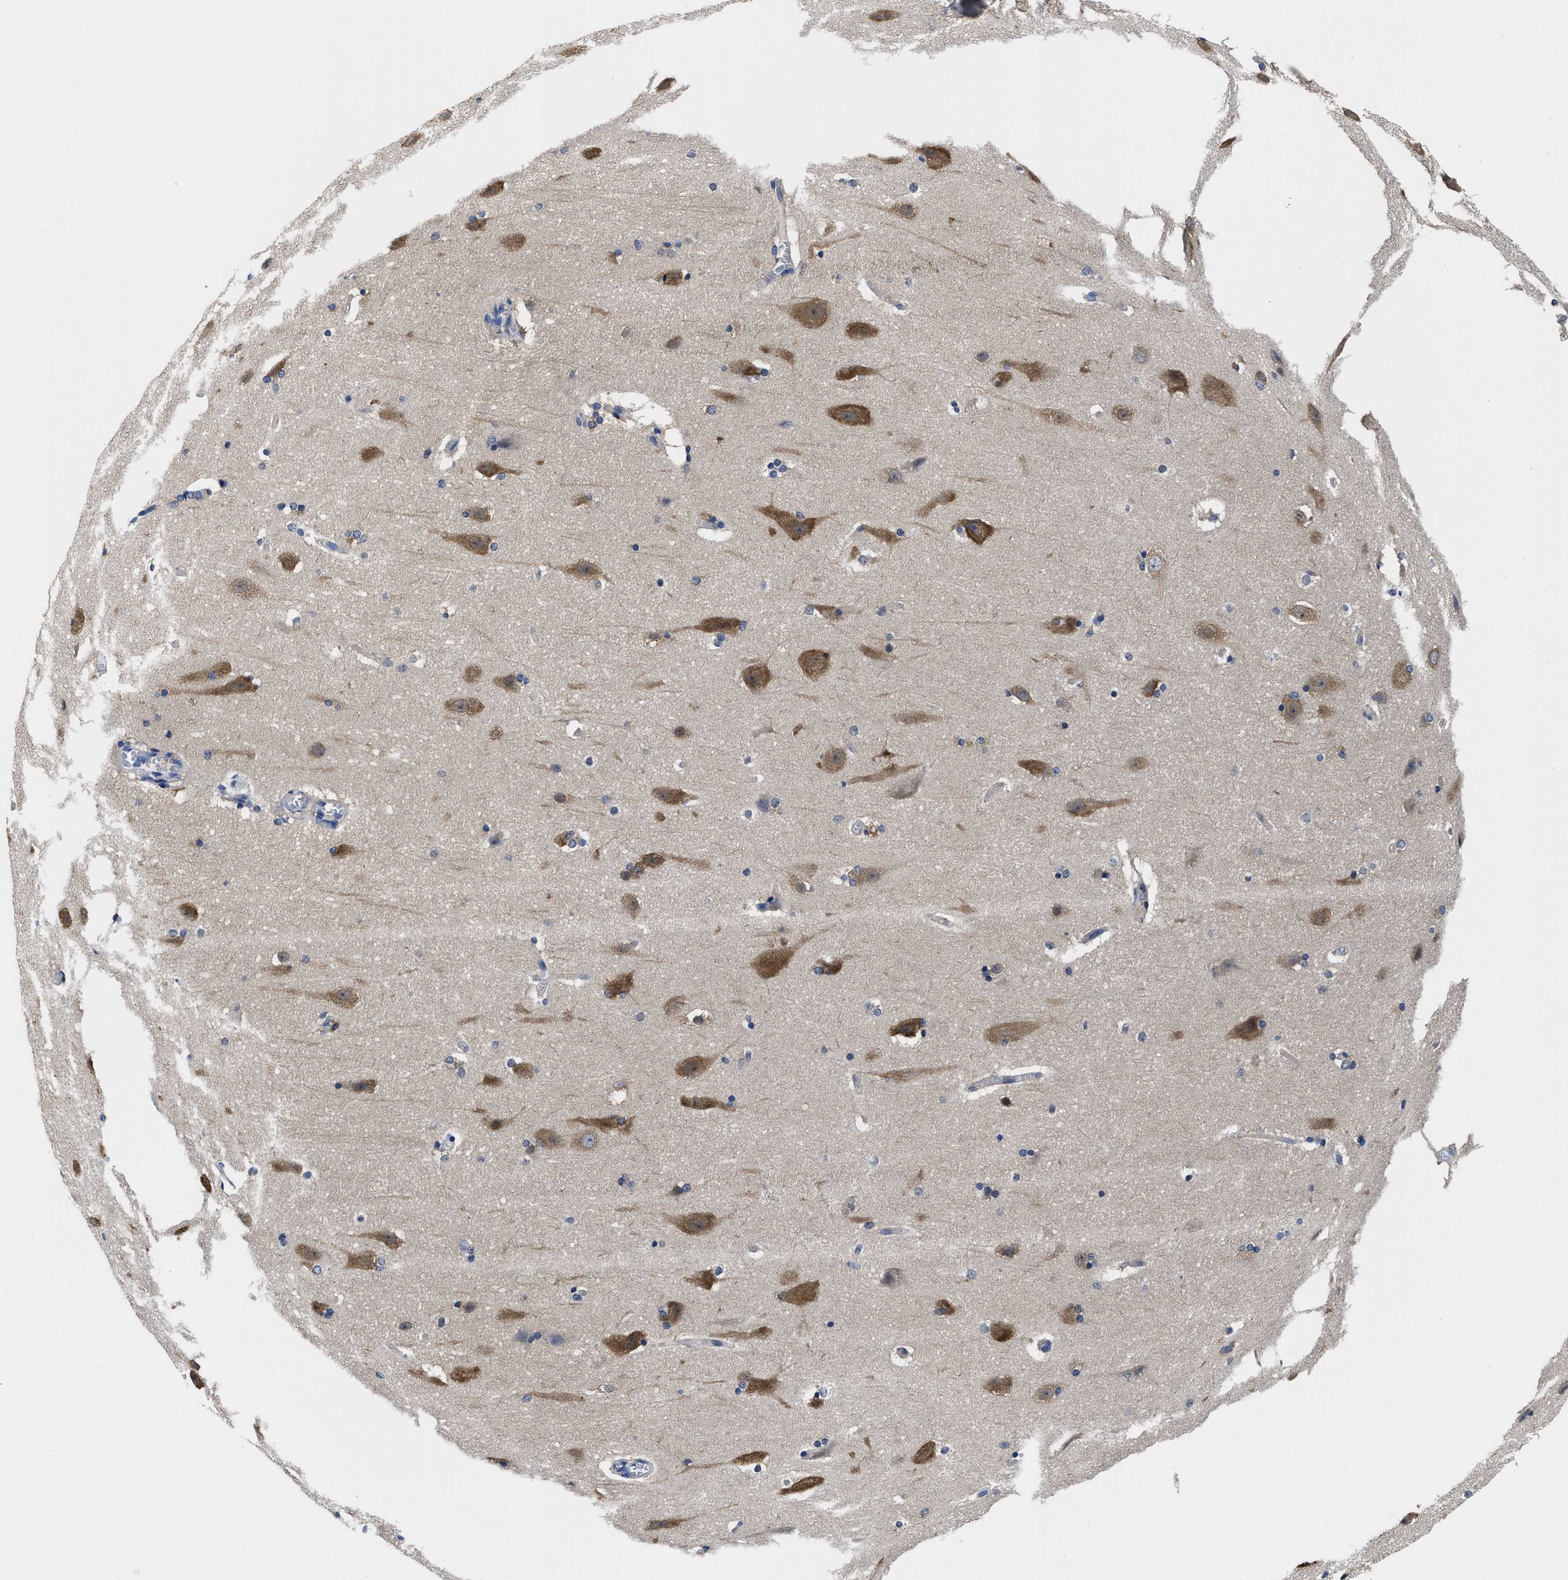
{"staining": {"intensity": "negative", "quantity": "none", "location": "none"}, "tissue": "cerebral cortex", "cell_type": "Endothelial cells", "image_type": "normal", "snomed": [{"axis": "morphology", "description": "Normal tissue, NOS"}, {"axis": "topography", "description": "Cerebral cortex"}, {"axis": "topography", "description": "Hippocampus"}], "caption": "Endothelial cells are negative for brown protein staining in normal cerebral cortex. The staining was performed using DAB (3,3'-diaminobenzidine) to visualize the protein expression in brown, while the nuclei were stained in blue with hematoxylin (Magnification: 20x).", "gene": "YARS1", "patient": {"sex": "female", "age": 19}}